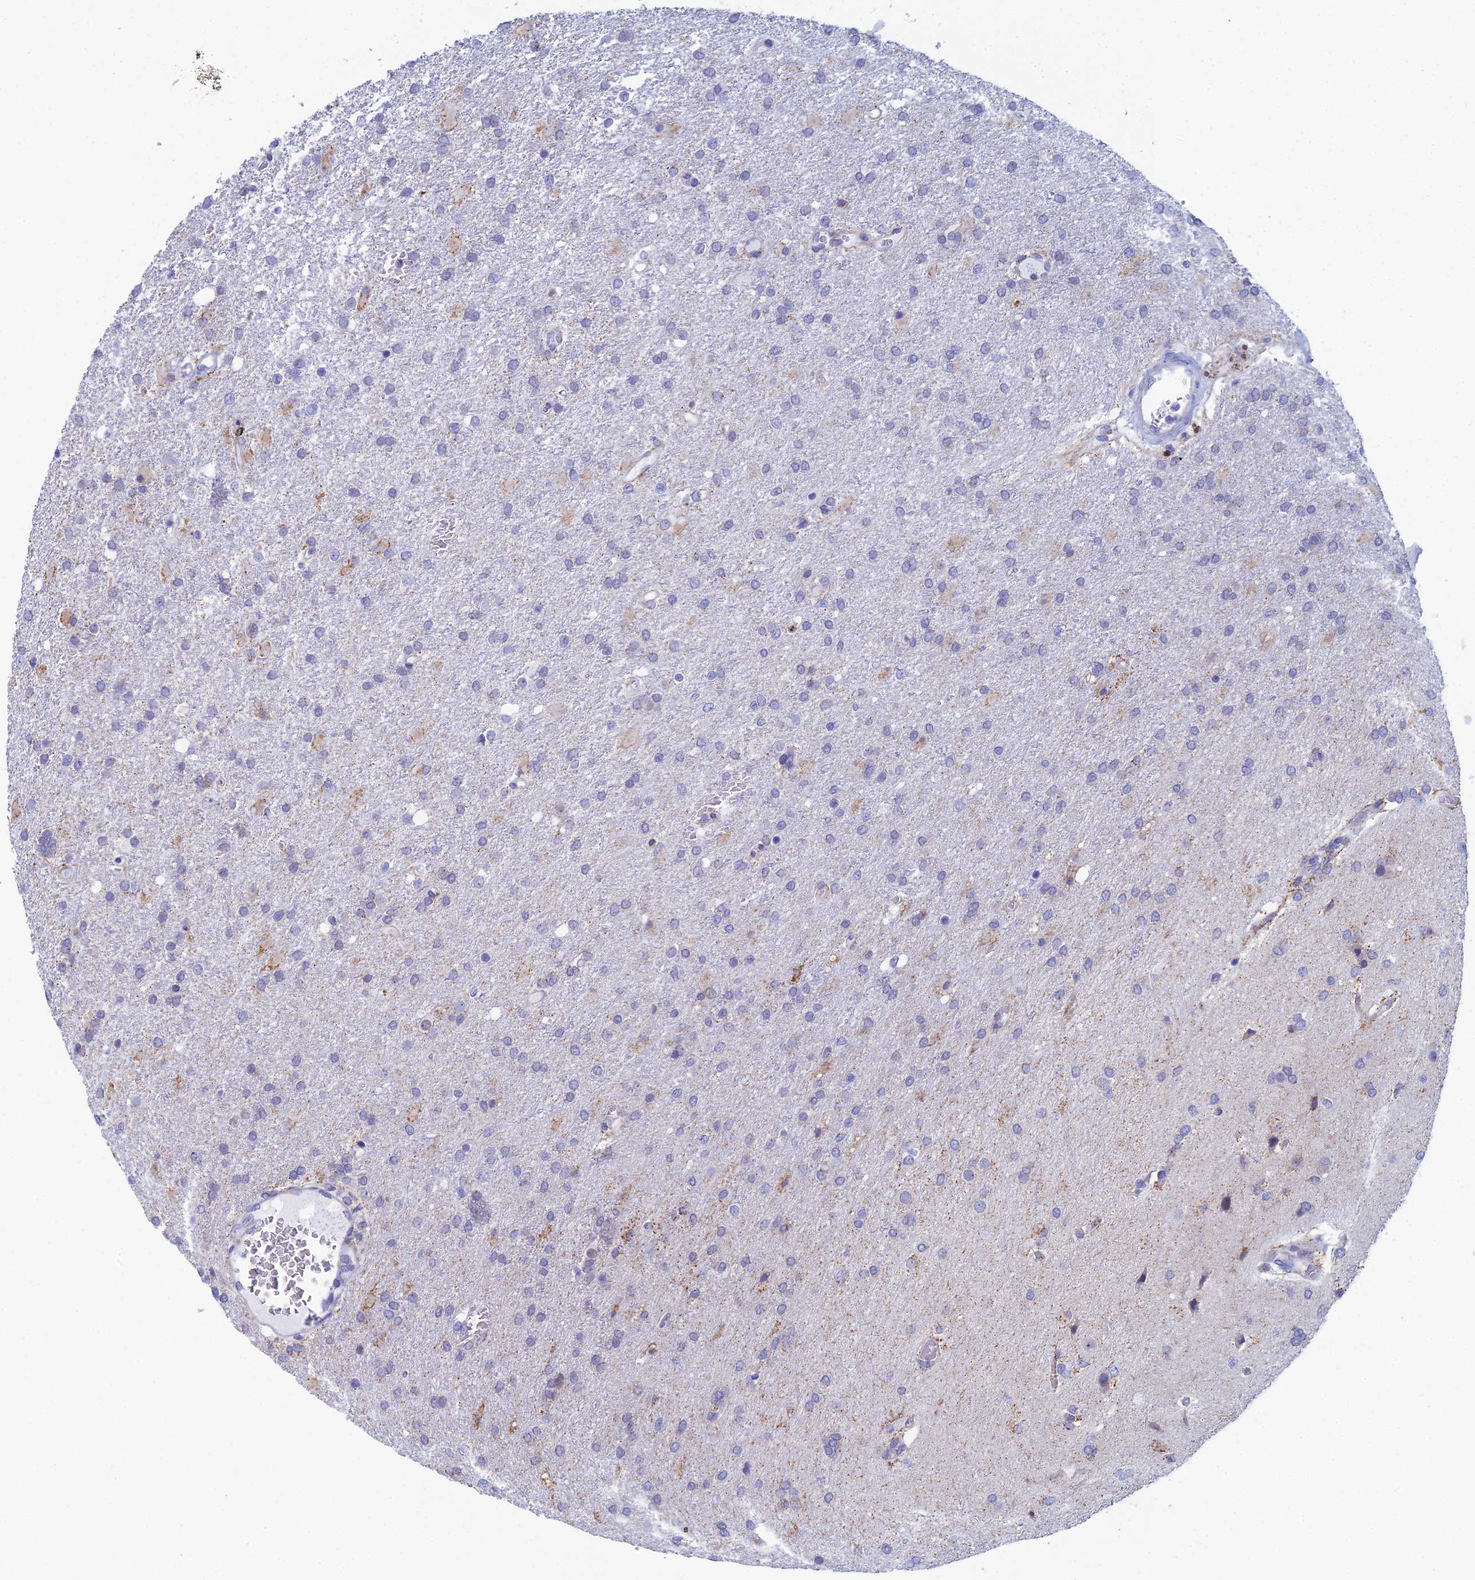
{"staining": {"intensity": "negative", "quantity": "none", "location": "none"}, "tissue": "glioma", "cell_type": "Tumor cells", "image_type": "cancer", "snomed": [{"axis": "morphology", "description": "Glioma, malignant, High grade"}, {"axis": "topography", "description": "Brain"}], "caption": "Immunohistochemistry (IHC) of malignant glioma (high-grade) shows no positivity in tumor cells. (Brightfield microscopy of DAB IHC at high magnification).", "gene": "CFAP210", "patient": {"sex": "female", "age": 74}}